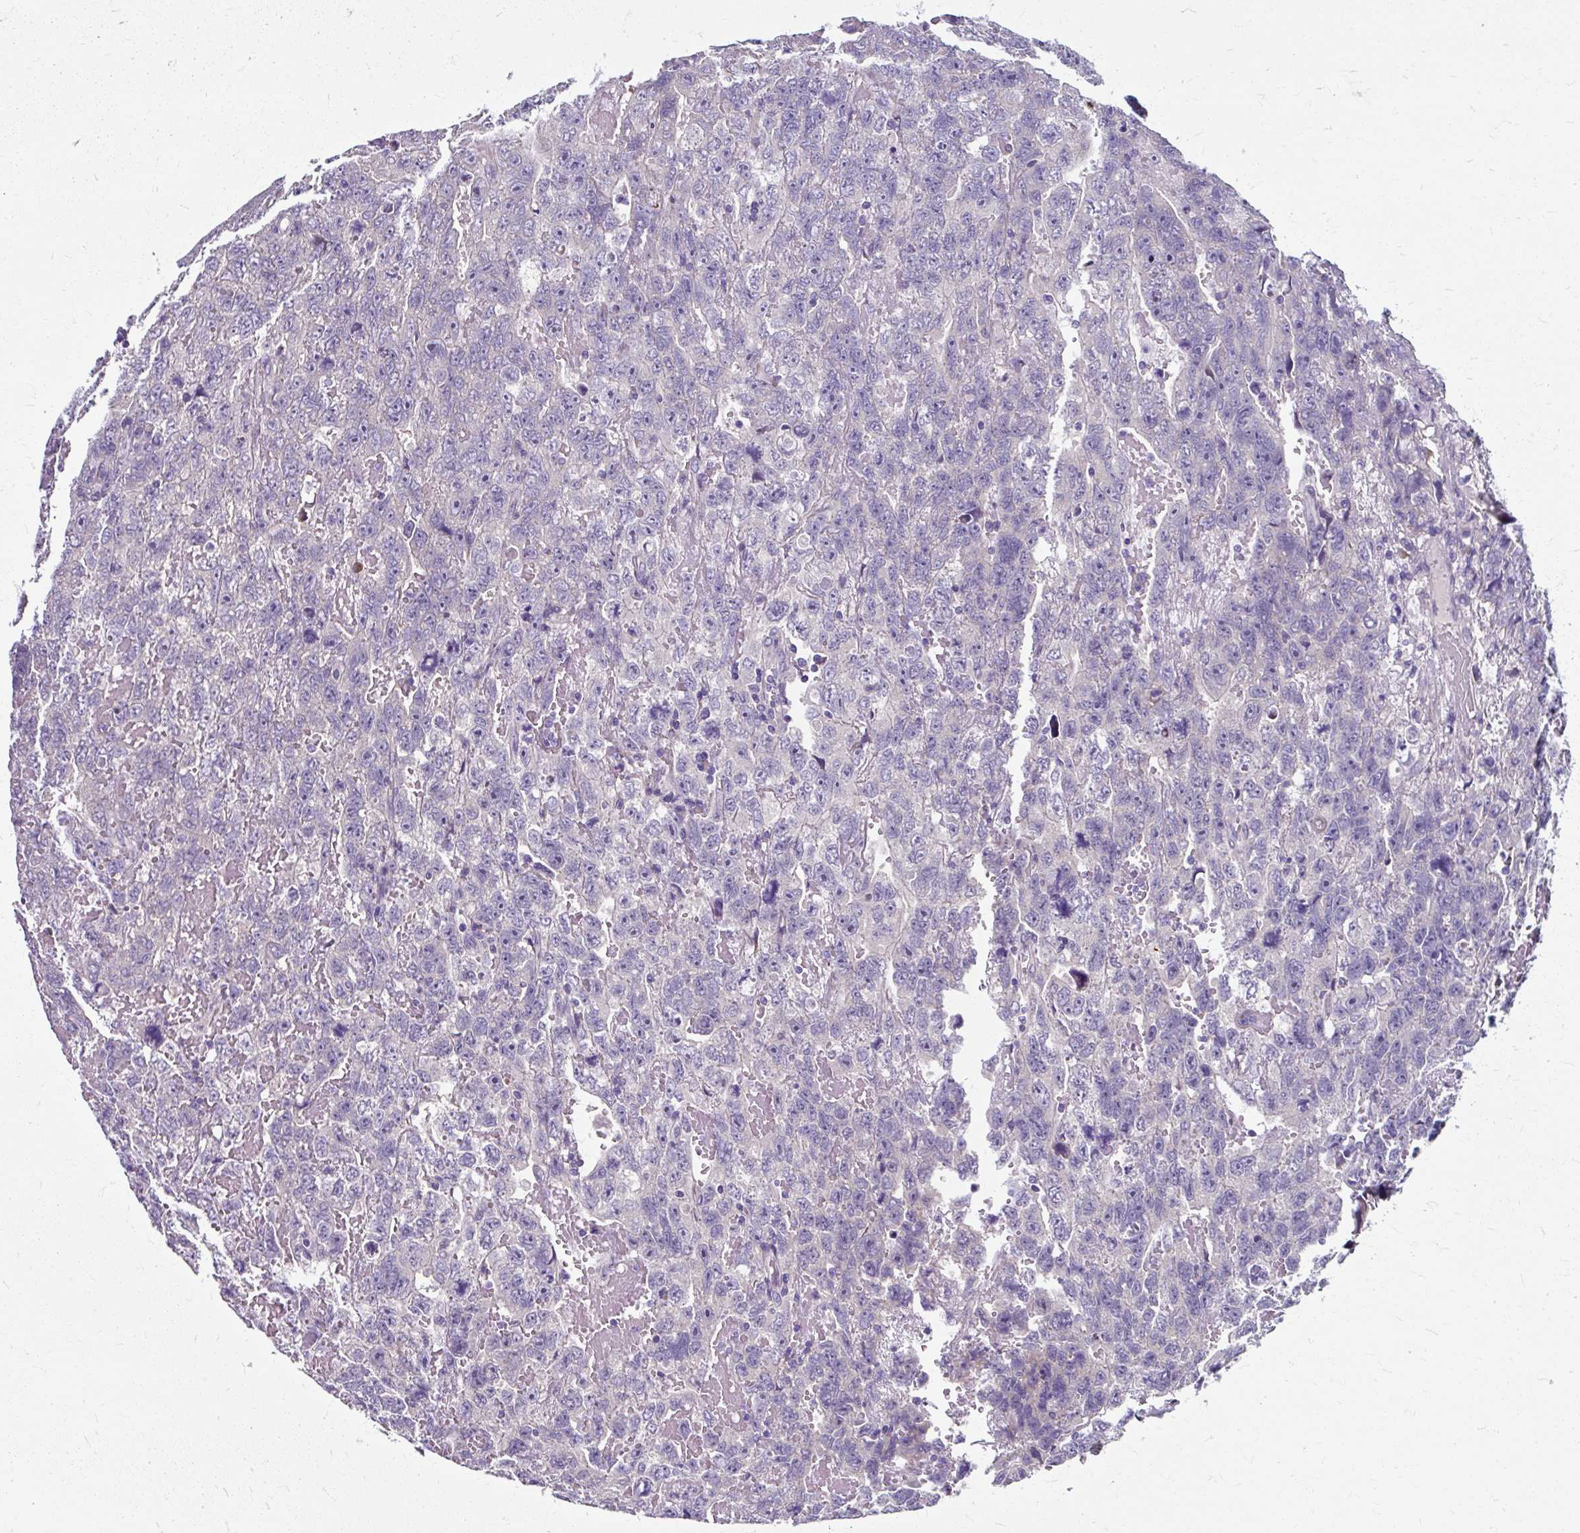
{"staining": {"intensity": "negative", "quantity": "none", "location": "none"}, "tissue": "testis cancer", "cell_type": "Tumor cells", "image_type": "cancer", "snomed": [{"axis": "morphology", "description": "Carcinoma, Embryonal, NOS"}, {"axis": "topography", "description": "Testis"}], "caption": "Immunohistochemistry (IHC) of embryonal carcinoma (testis) exhibits no positivity in tumor cells. The staining was performed using DAB (3,3'-diaminobenzidine) to visualize the protein expression in brown, while the nuclei were stained in blue with hematoxylin (Magnification: 20x).", "gene": "ZNF555", "patient": {"sex": "male", "age": 45}}